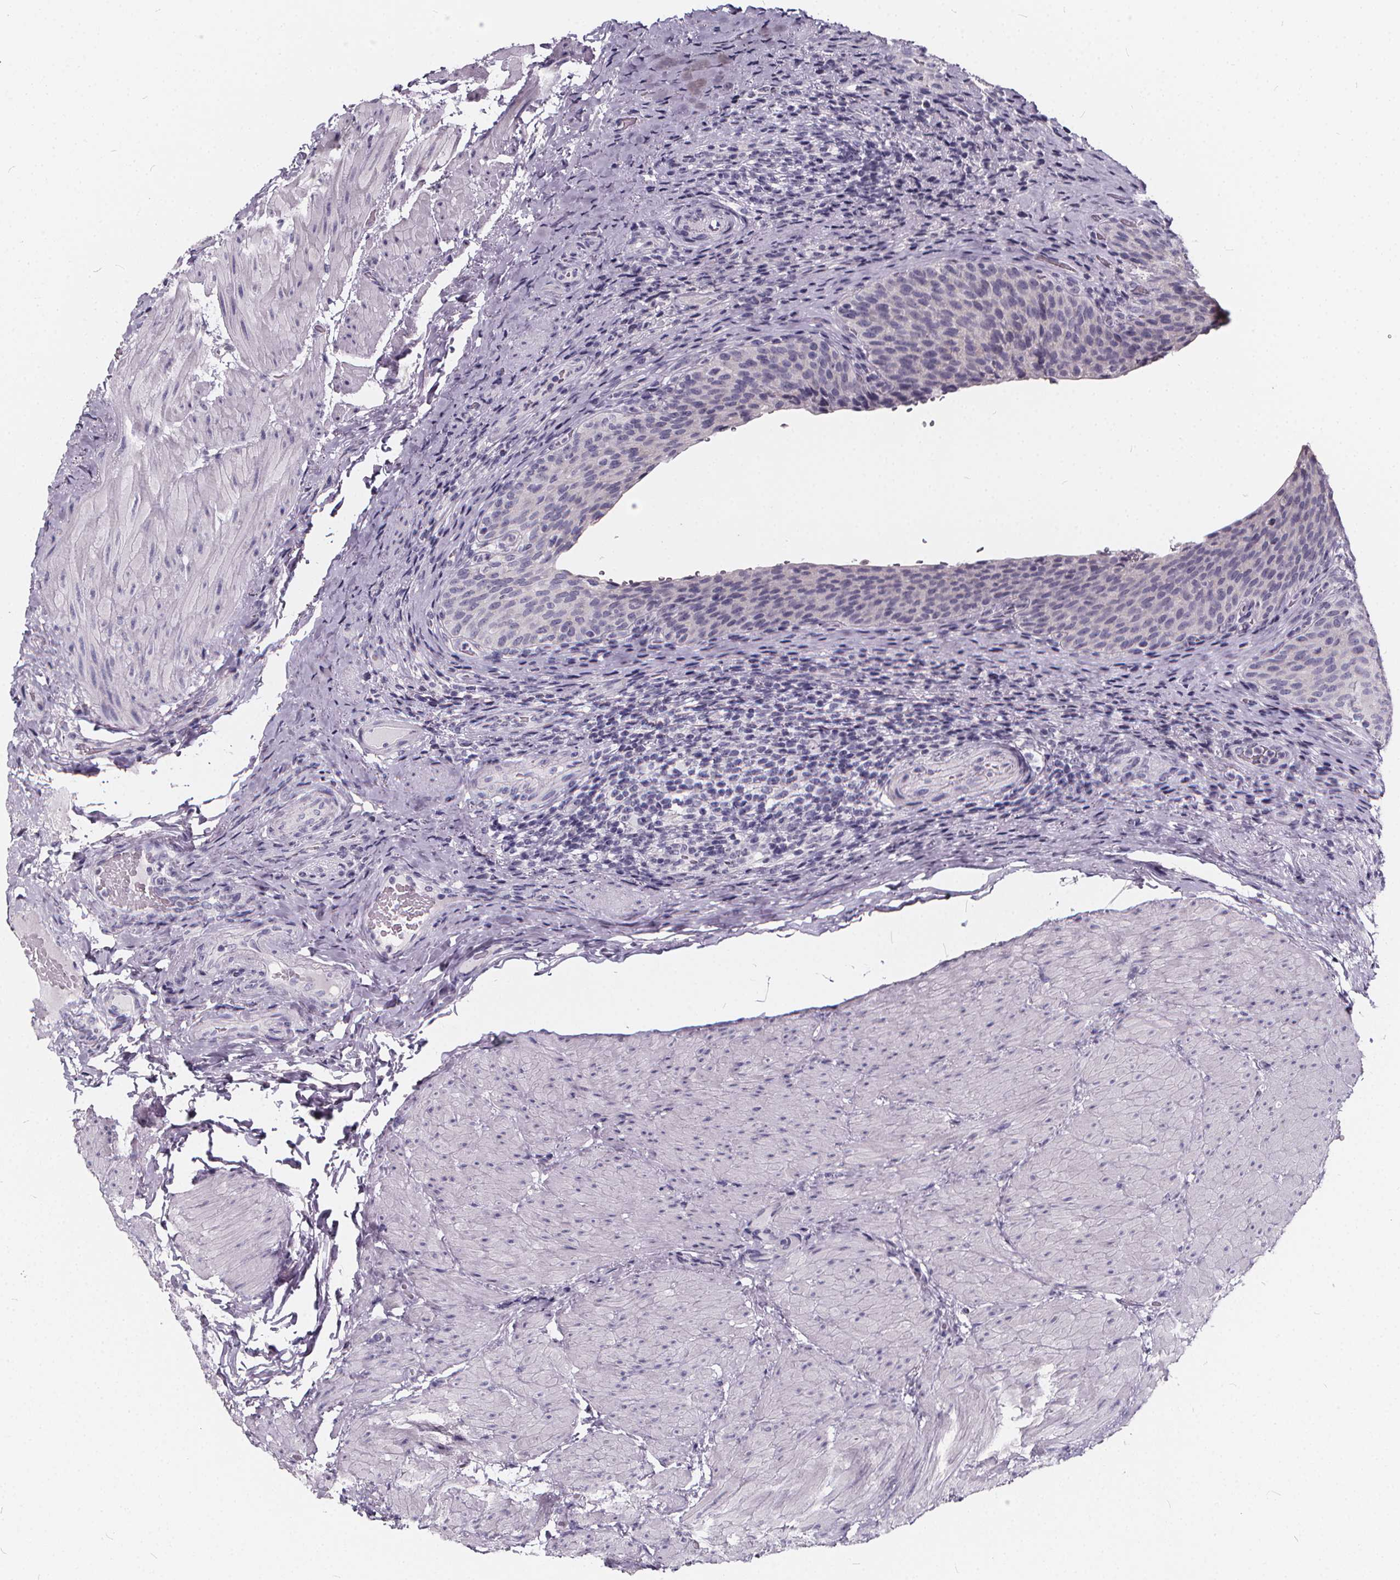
{"staining": {"intensity": "negative", "quantity": "none", "location": "none"}, "tissue": "urinary bladder", "cell_type": "Urothelial cells", "image_type": "normal", "snomed": [{"axis": "morphology", "description": "Normal tissue, NOS"}, {"axis": "topography", "description": "Urinary bladder"}, {"axis": "topography", "description": "Peripheral nerve tissue"}], "caption": "DAB (3,3'-diaminobenzidine) immunohistochemical staining of benign urinary bladder reveals no significant expression in urothelial cells.", "gene": "SPEF2", "patient": {"sex": "male", "age": 66}}